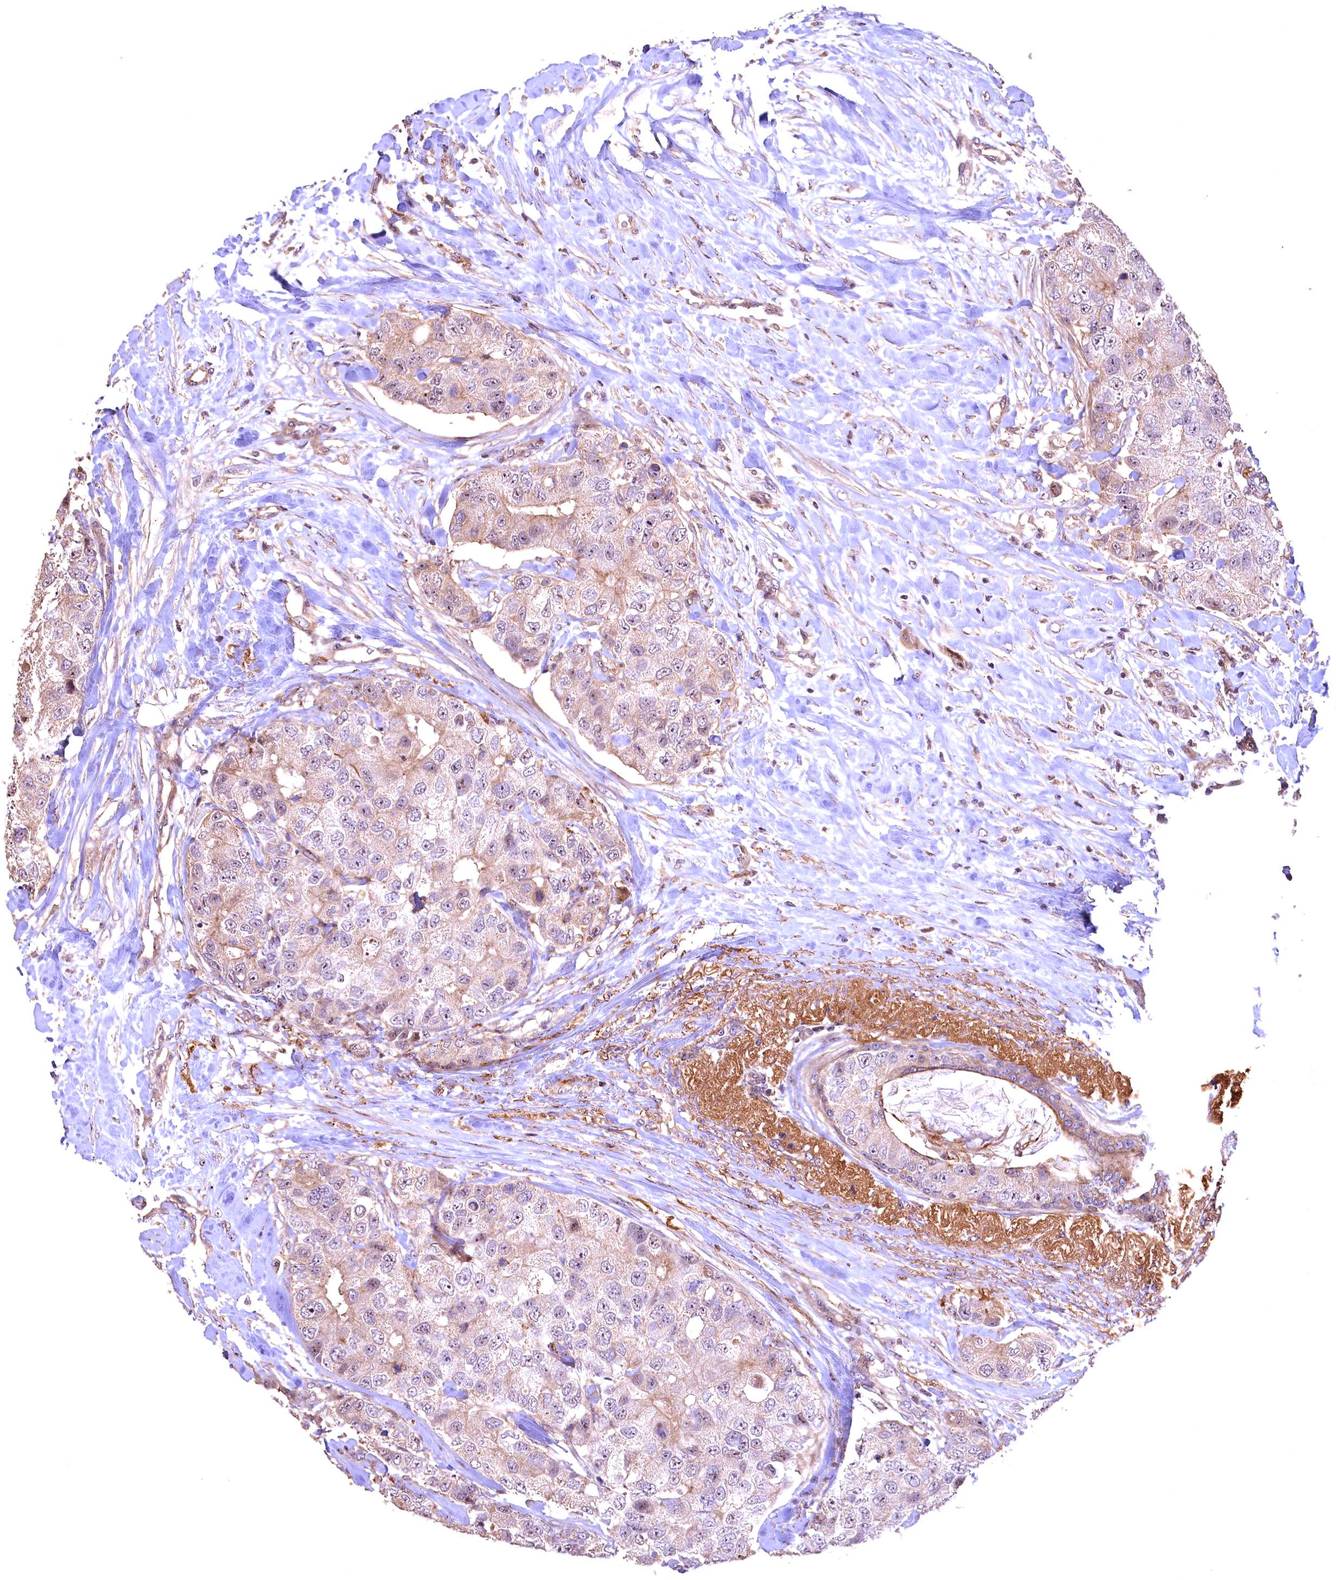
{"staining": {"intensity": "weak", "quantity": ">75%", "location": "cytoplasmic/membranous,nuclear"}, "tissue": "breast cancer", "cell_type": "Tumor cells", "image_type": "cancer", "snomed": [{"axis": "morphology", "description": "Duct carcinoma"}, {"axis": "topography", "description": "Breast"}], "caption": "About >75% of tumor cells in human breast infiltrating ductal carcinoma reveal weak cytoplasmic/membranous and nuclear protein expression as visualized by brown immunohistochemical staining.", "gene": "FUZ", "patient": {"sex": "female", "age": 62}}